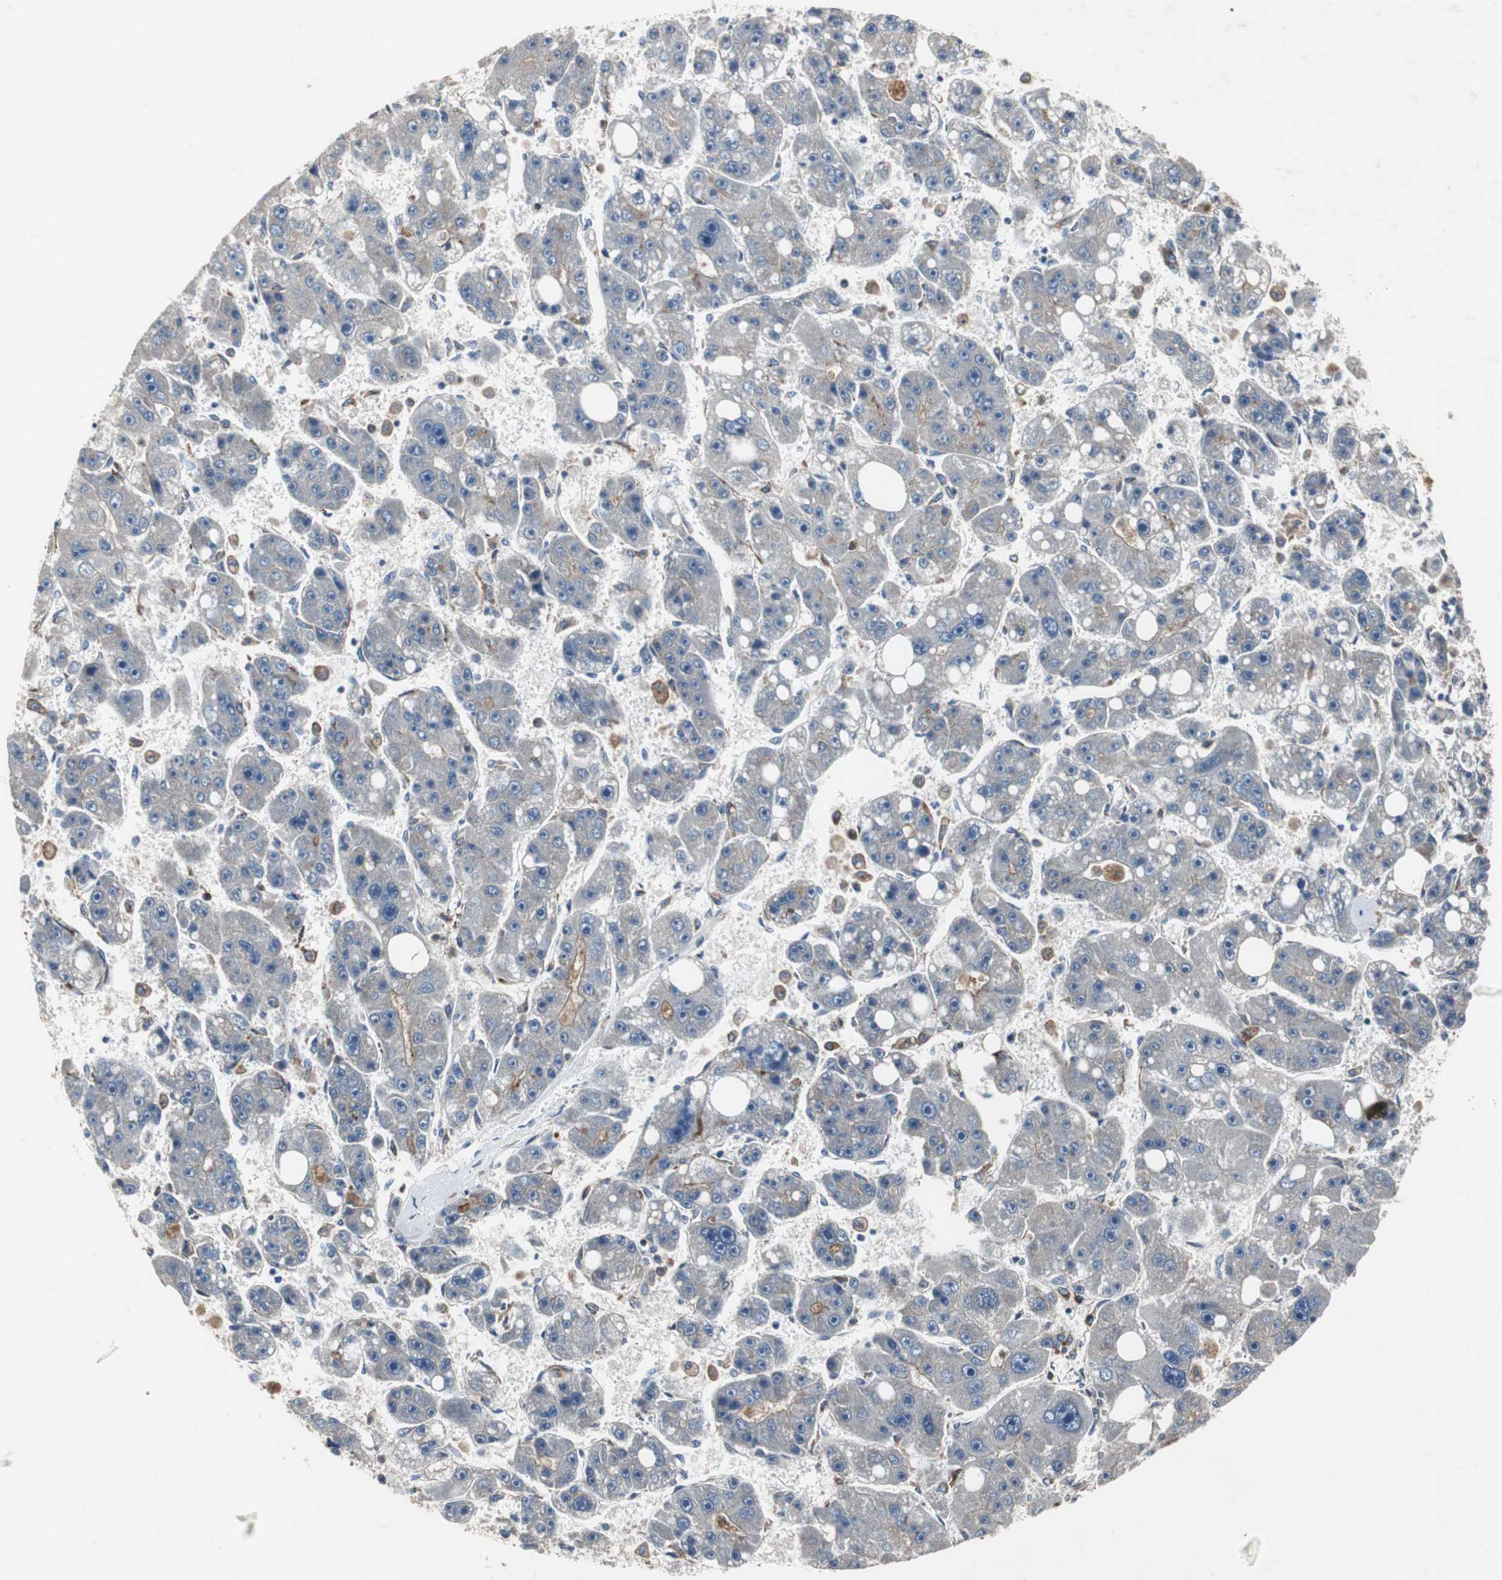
{"staining": {"intensity": "weak", "quantity": "<25%", "location": "cytoplasmic/membranous"}, "tissue": "liver cancer", "cell_type": "Tumor cells", "image_type": "cancer", "snomed": [{"axis": "morphology", "description": "Carcinoma, Hepatocellular, NOS"}, {"axis": "topography", "description": "Liver"}], "caption": "Tumor cells are negative for brown protein staining in liver cancer (hepatocellular carcinoma).", "gene": "SORT1", "patient": {"sex": "female", "age": 61}}